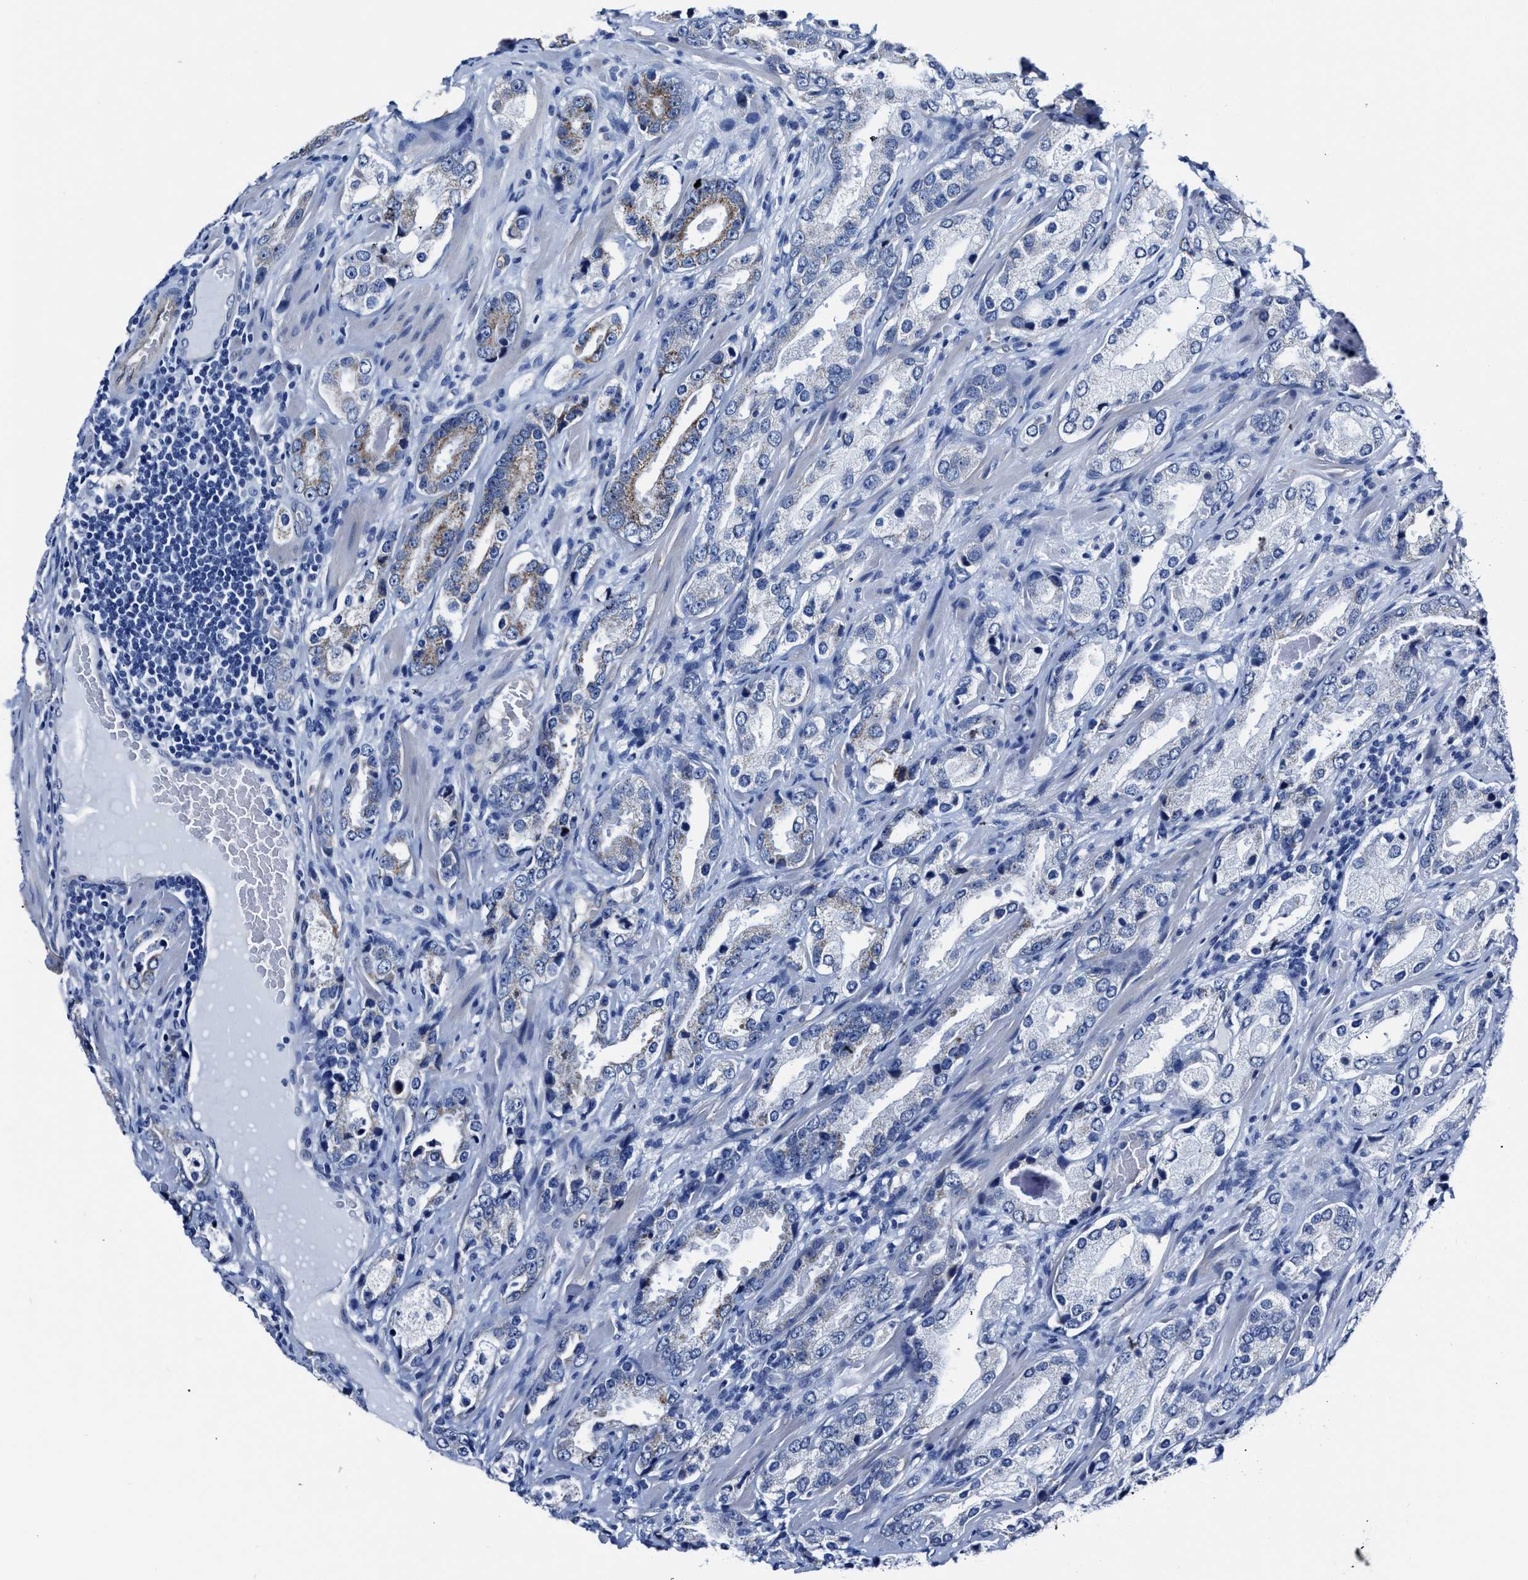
{"staining": {"intensity": "negative", "quantity": "none", "location": "none"}, "tissue": "prostate cancer", "cell_type": "Tumor cells", "image_type": "cancer", "snomed": [{"axis": "morphology", "description": "Adenocarcinoma, High grade"}, {"axis": "topography", "description": "Prostate"}], "caption": "Immunohistochemistry photomicrograph of neoplastic tissue: high-grade adenocarcinoma (prostate) stained with DAB reveals no significant protein staining in tumor cells.", "gene": "KCNMB3", "patient": {"sex": "male", "age": 63}}